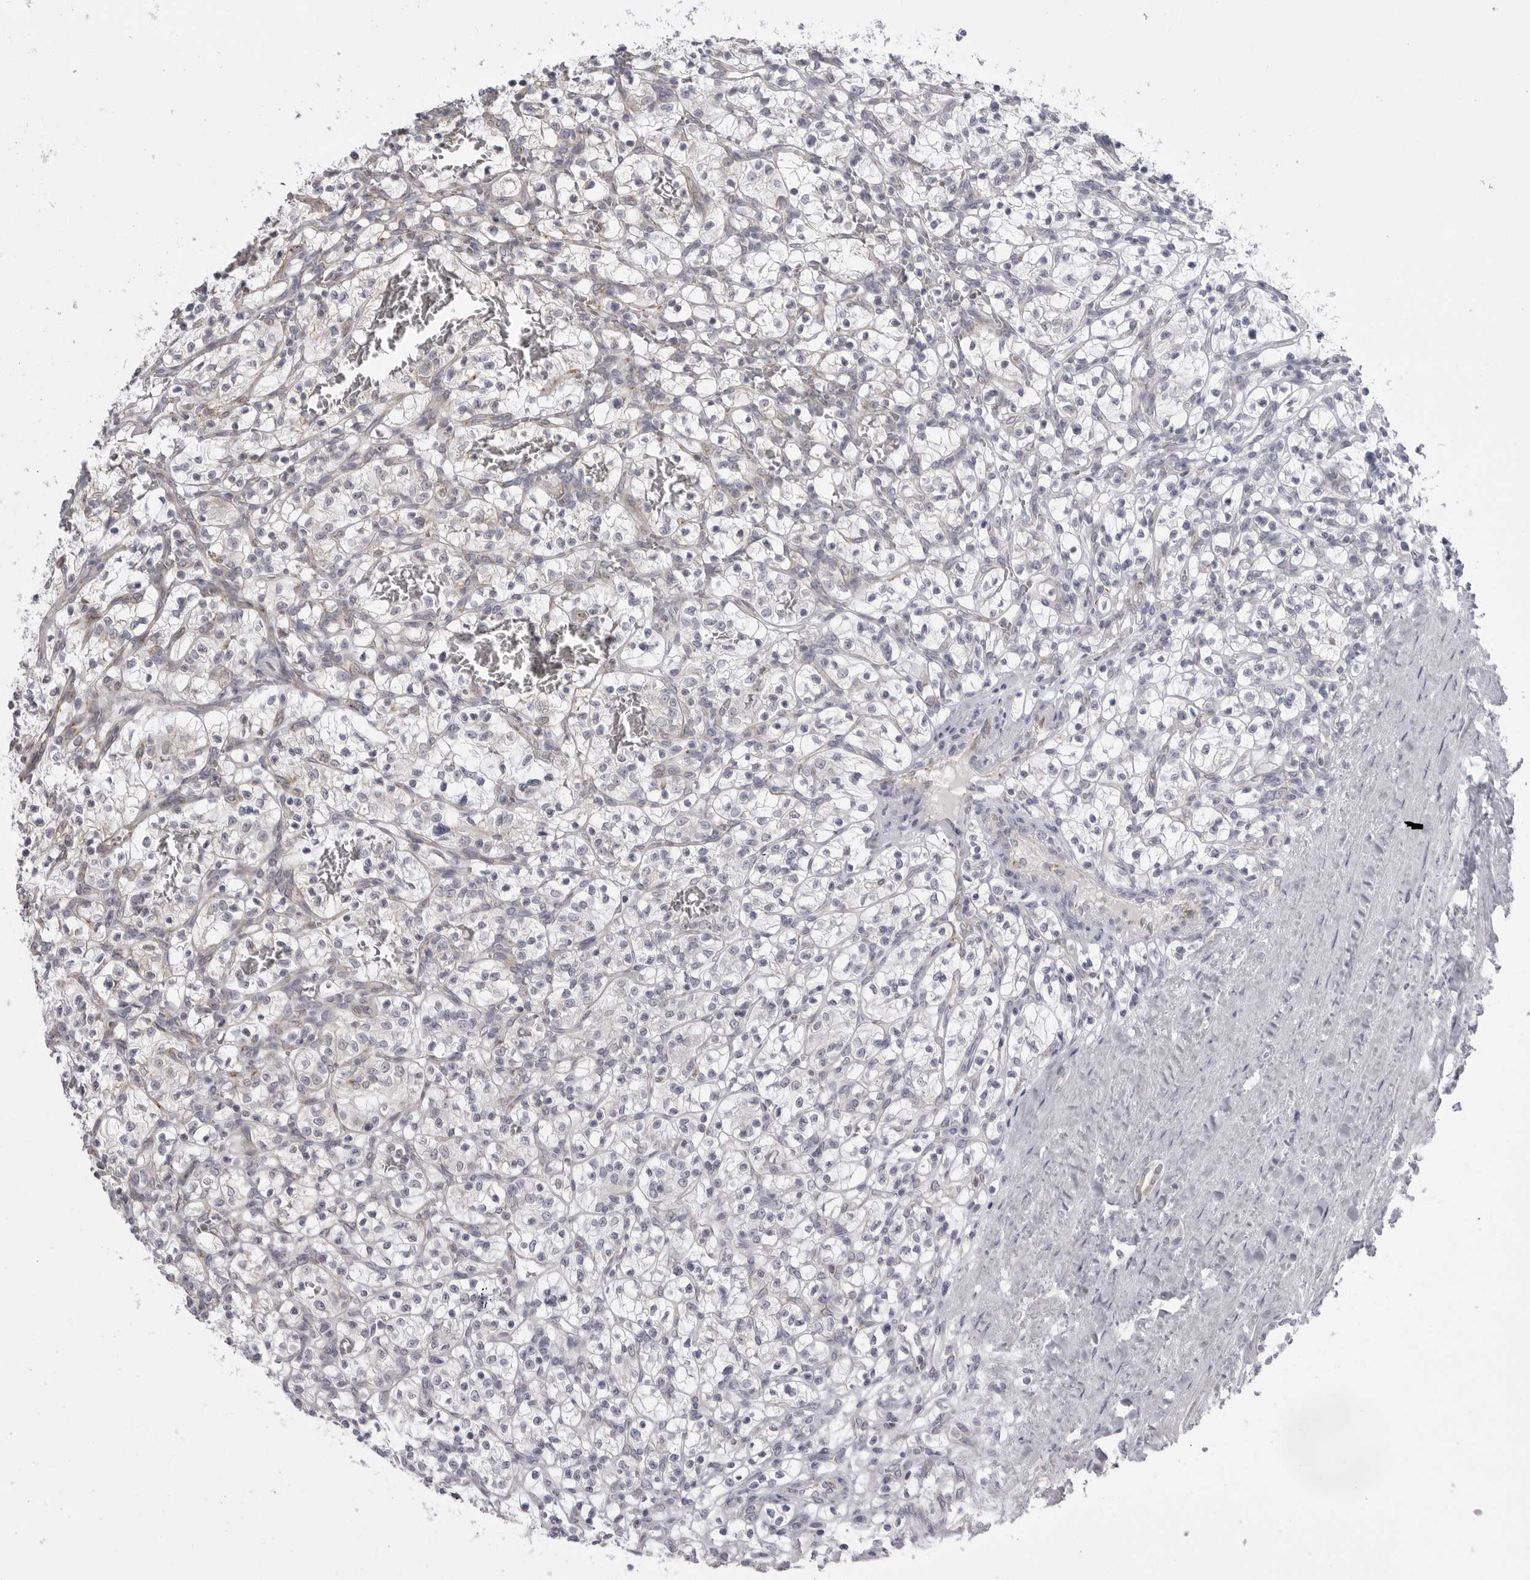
{"staining": {"intensity": "negative", "quantity": "none", "location": "none"}, "tissue": "renal cancer", "cell_type": "Tumor cells", "image_type": "cancer", "snomed": [{"axis": "morphology", "description": "Adenocarcinoma, NOS"}, {"axis": "topography", "description": "Kidney"}], "caption": "A high-resolution micrograph shows immunohistochemistry staining of adenocarcinoma (renal), which exhibits no significant positivity in tumor cells.", "gene": "TUFM", "patient": {"sex": "female", "age": 57}}